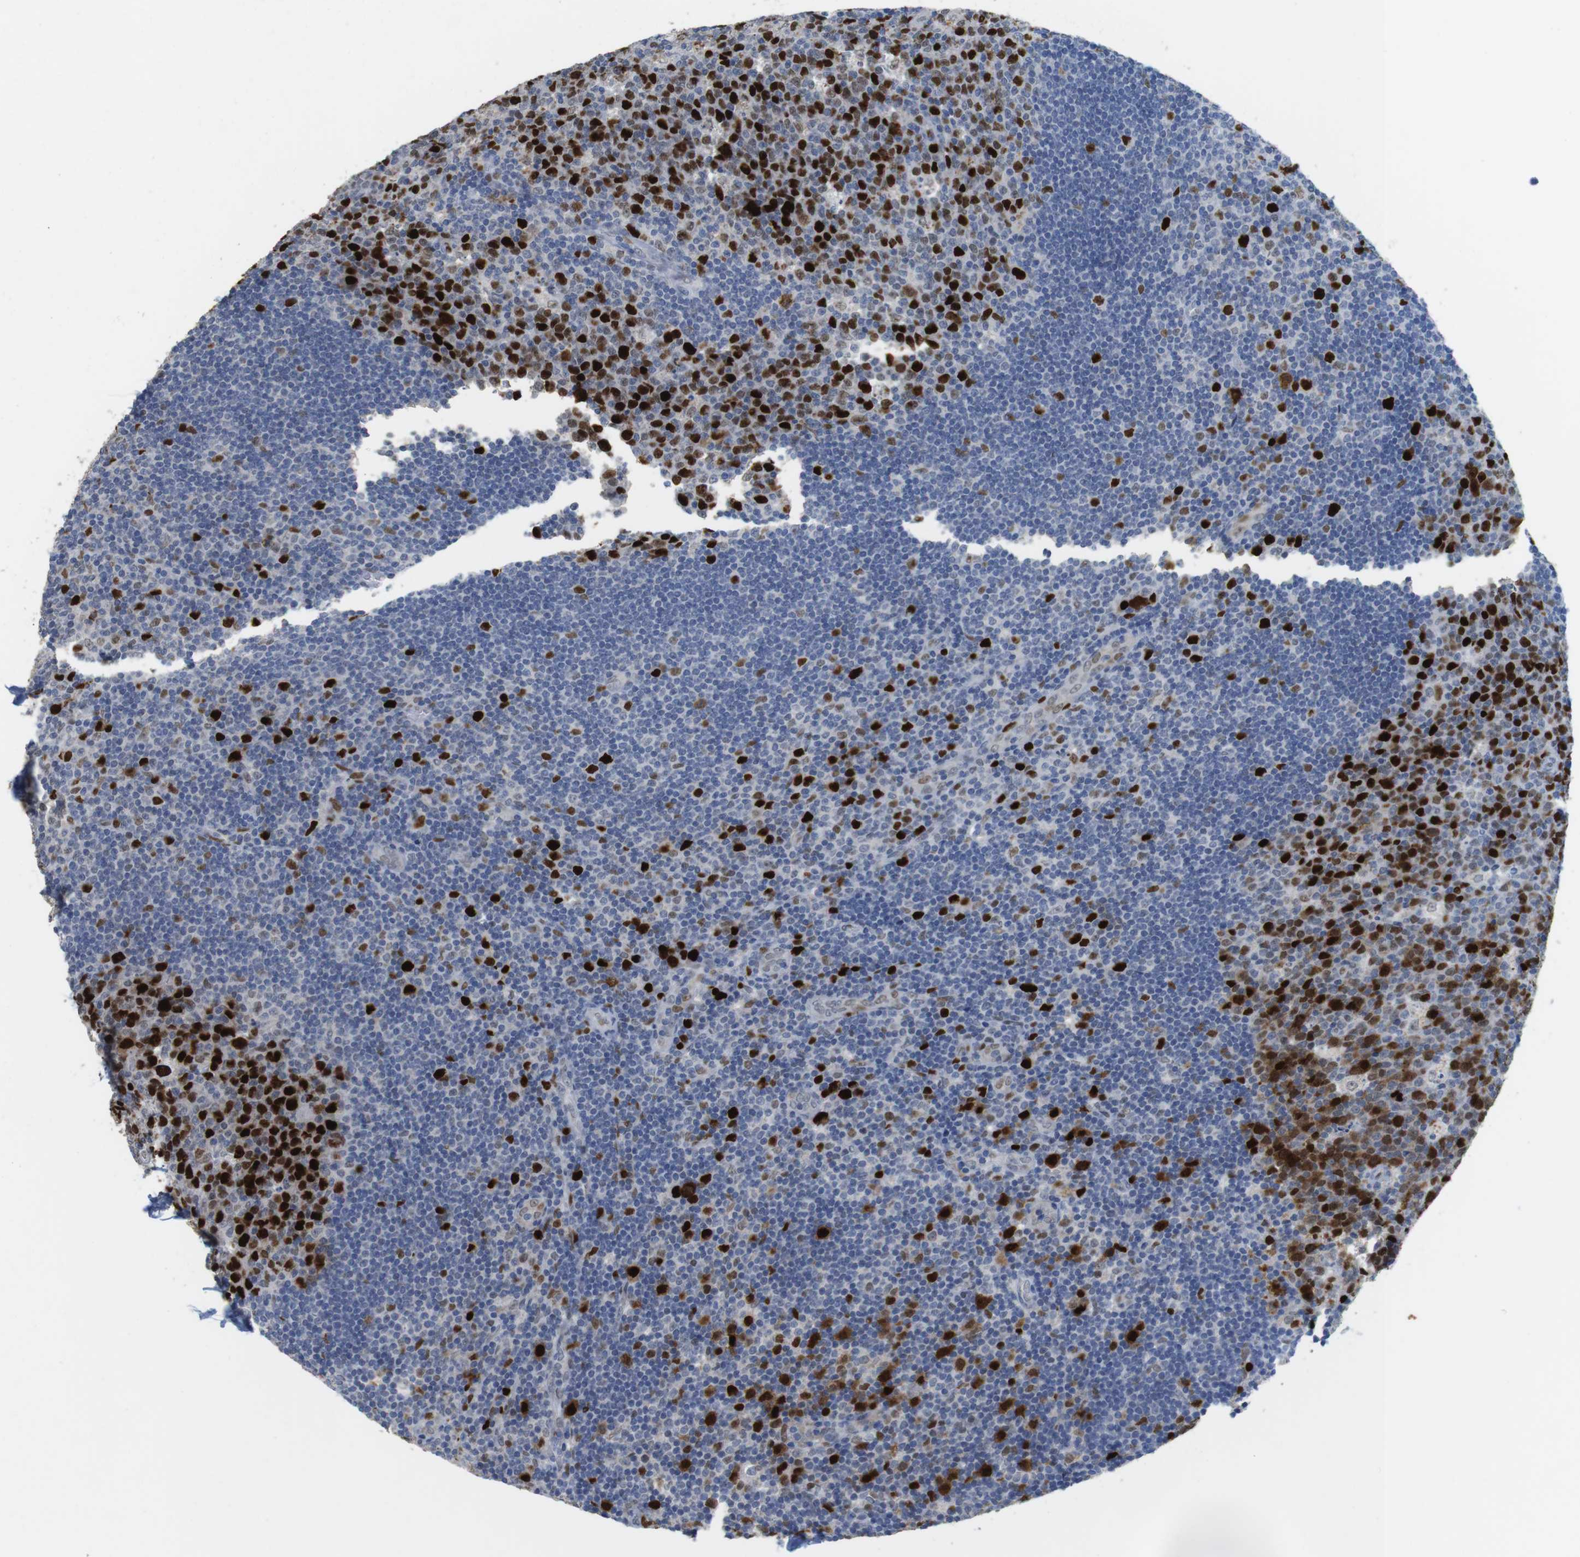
{"staining": {"intensity": "strong", "quantity": "25%-75%", "location": "nuclear"}, "tissue": "lymph node", "cell_type": "Germinal center cells", "image_type": "normal", "snomed": [{"axis": "morphology", "description": "Normal tissue, NOS"}, {"axis": "topography", "description": "Lymph node"}, {"axis": "topography", "description": "Salivary gland"}], "caption": "This photomicrograph exhibits immunohistochemistry staining of normal human lymph node, with high strong nuclear expression in about 25%-75% of germinal center cells.", "gene": "KPNA2", "patient": {"sex": "male", "age": 8}}